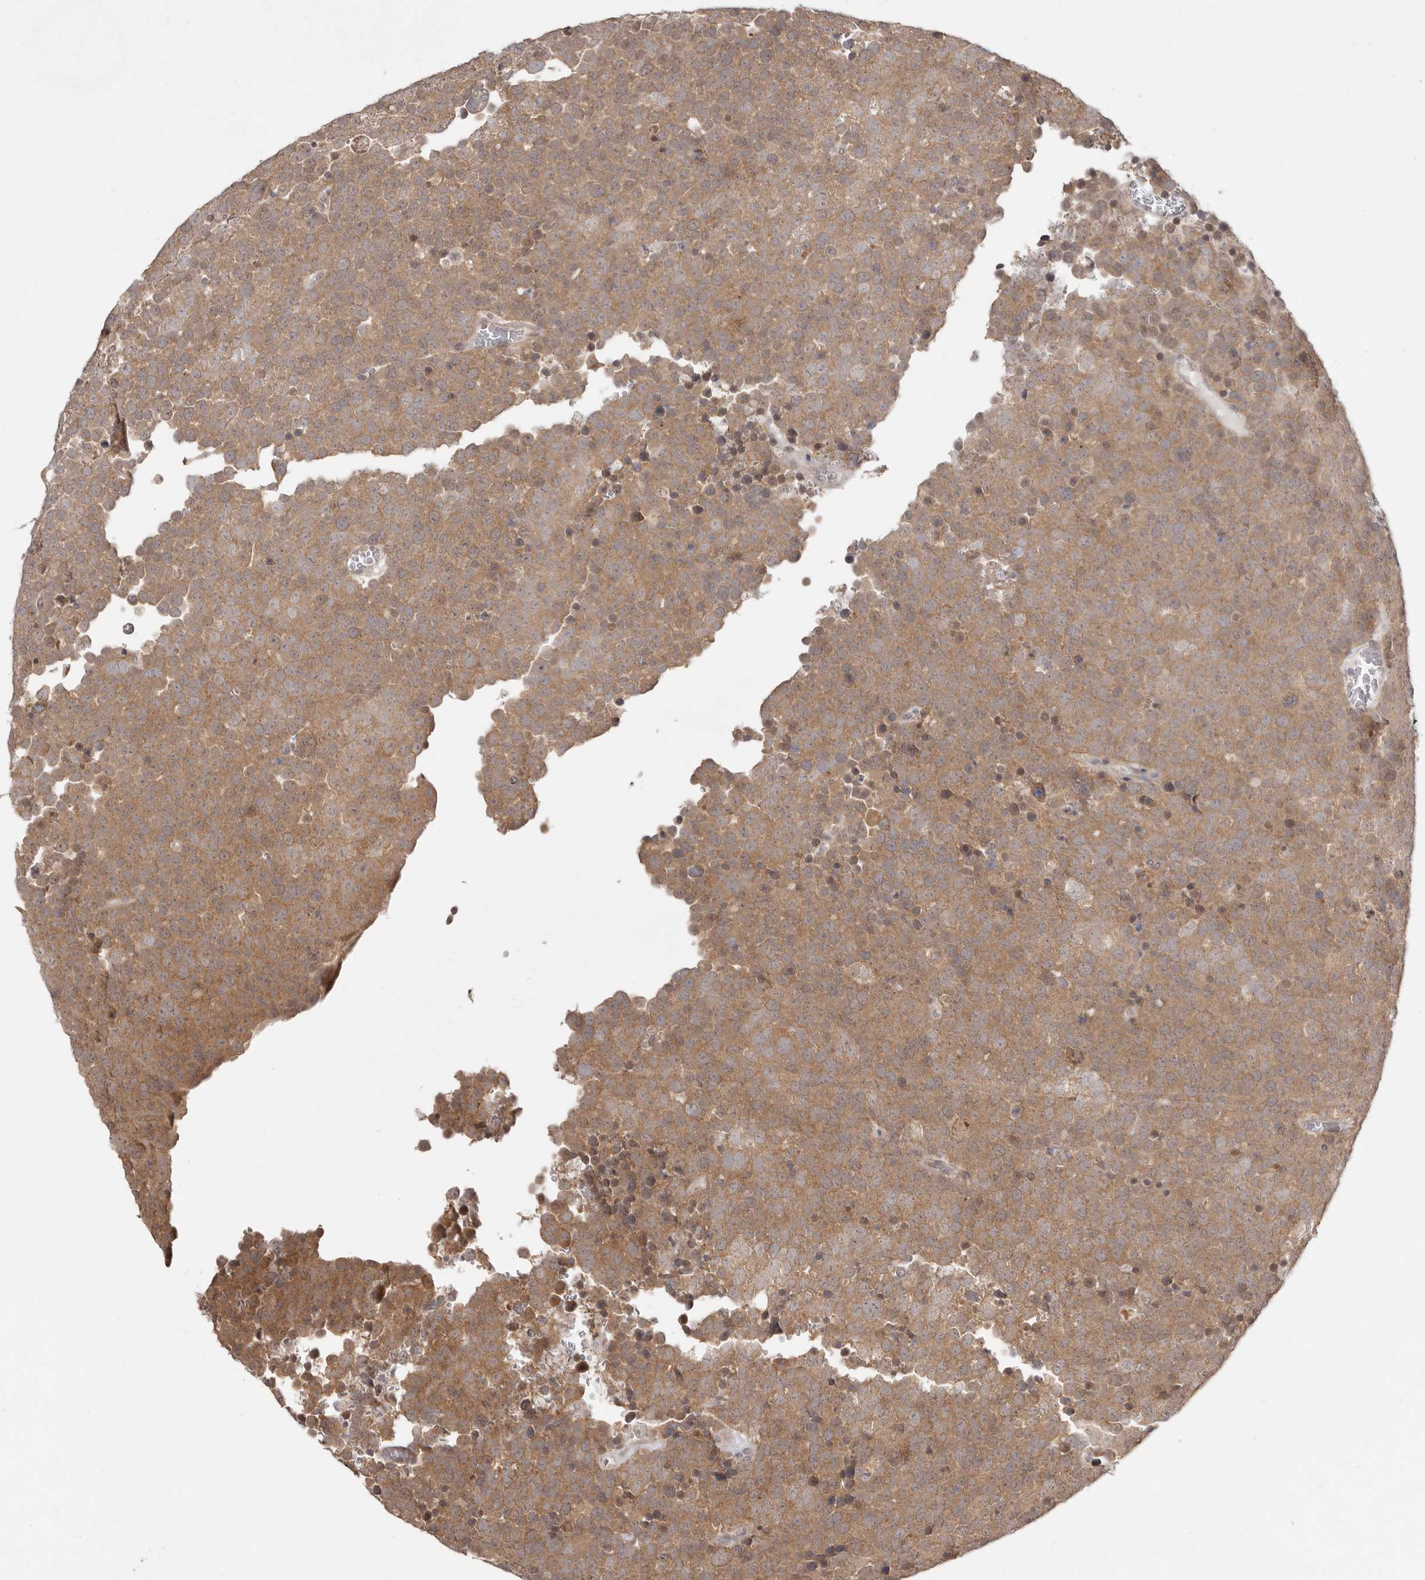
{"staining": {"intensity": "moderate", "quantity": ">75%", "location": "cytoplasmic/membranous"}, "tissue": "testis cancer", "cell_type": "Tumor cells", "image_type": "cancer", "snomed": [{"axis": "morphology", "description": "Seminoma, NOS"}, {"axis": "topography", "description": "Testis"}], "caption": "Tumor cells demonstrate medium levels of moderate cytoplasmic/membranous staining in approximately >75% of cells in human testis cancer (seminoma). The staining is performed using DAB brown chromogen to label protein expression. The nuclei are counter-stained blue using hematoxylin.", "gene": "NSUN4", "patient": {"sex": "male", "age": 71}}